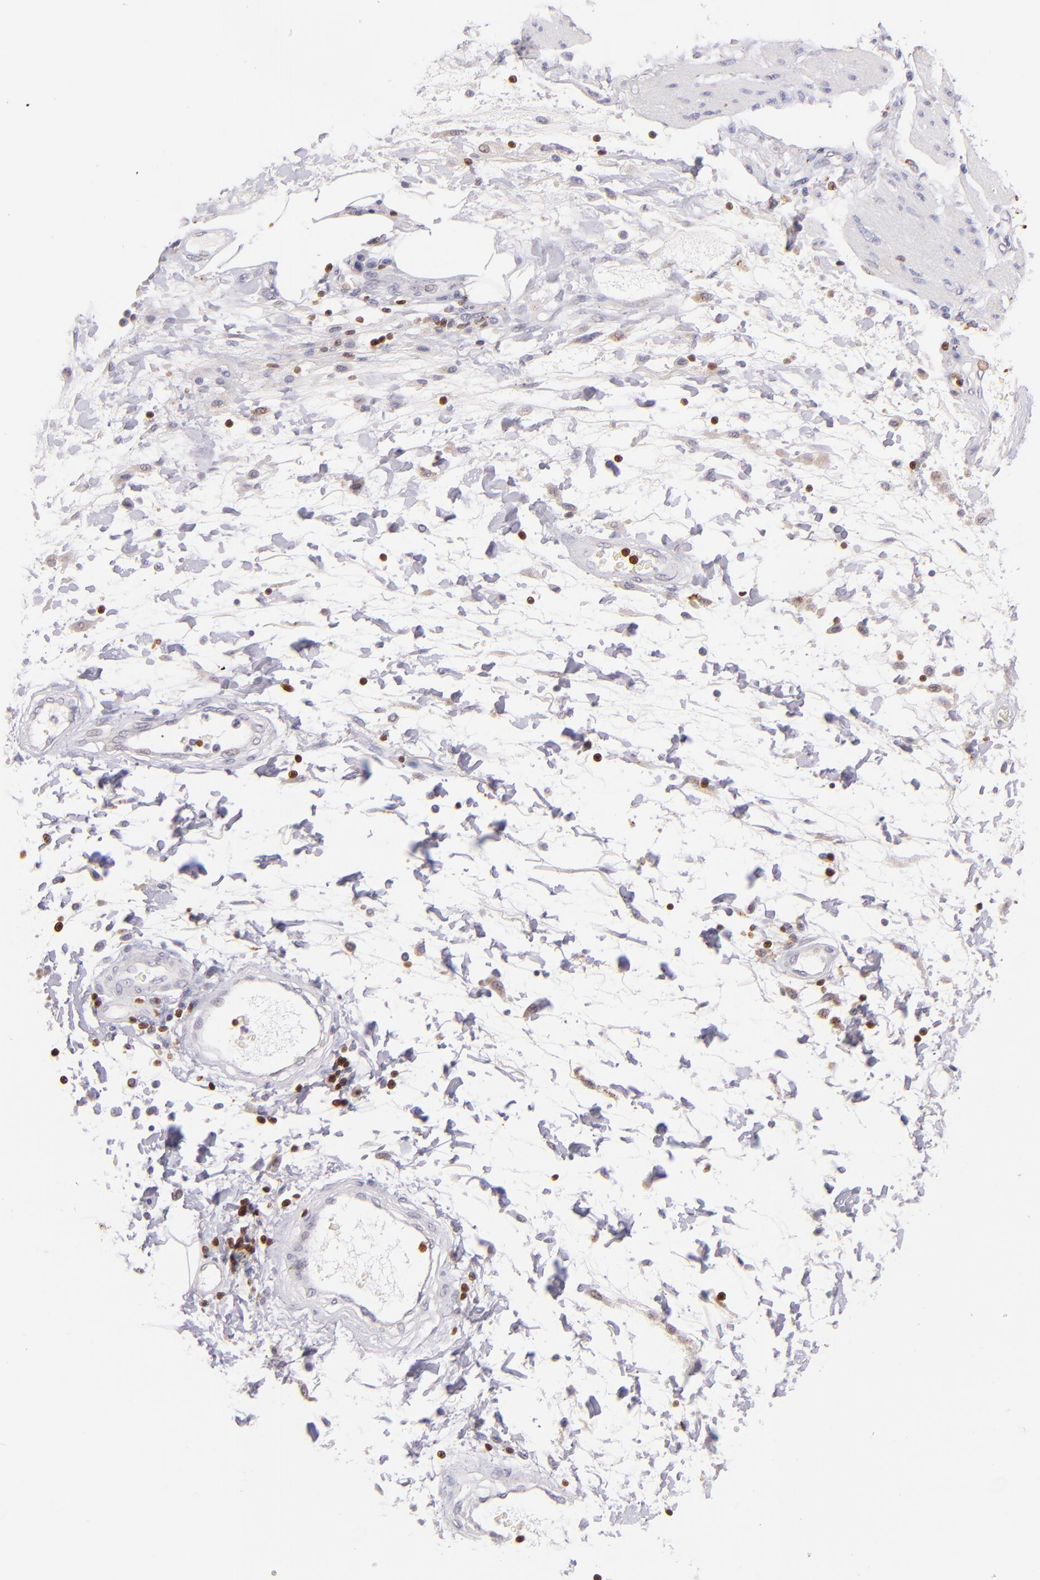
{"staining": {"intensity": "negative", "quantity": "none", "location": "none"}, "tissue": "stomach cancer", "cell_type": "Tumor cells", "image_type": "cancer", "snomed": [{"axis": "morphology", "description": "Adenocarcinoma, NOS"}, {"axis": "topography", "description": "Pancreas"}, {"axis": "topography", "description": "Stomach, upper"}], "caption": "Adenocarcinoma (stomach) was stained to show a protein in brown. There is no significant expression in tumor cells. (Brightfield microscopy of DAB immunohistochemistry (IHC) at high magnification).", "gene": "ZAP70", "patient": {"sex": "male", "age": 77}}